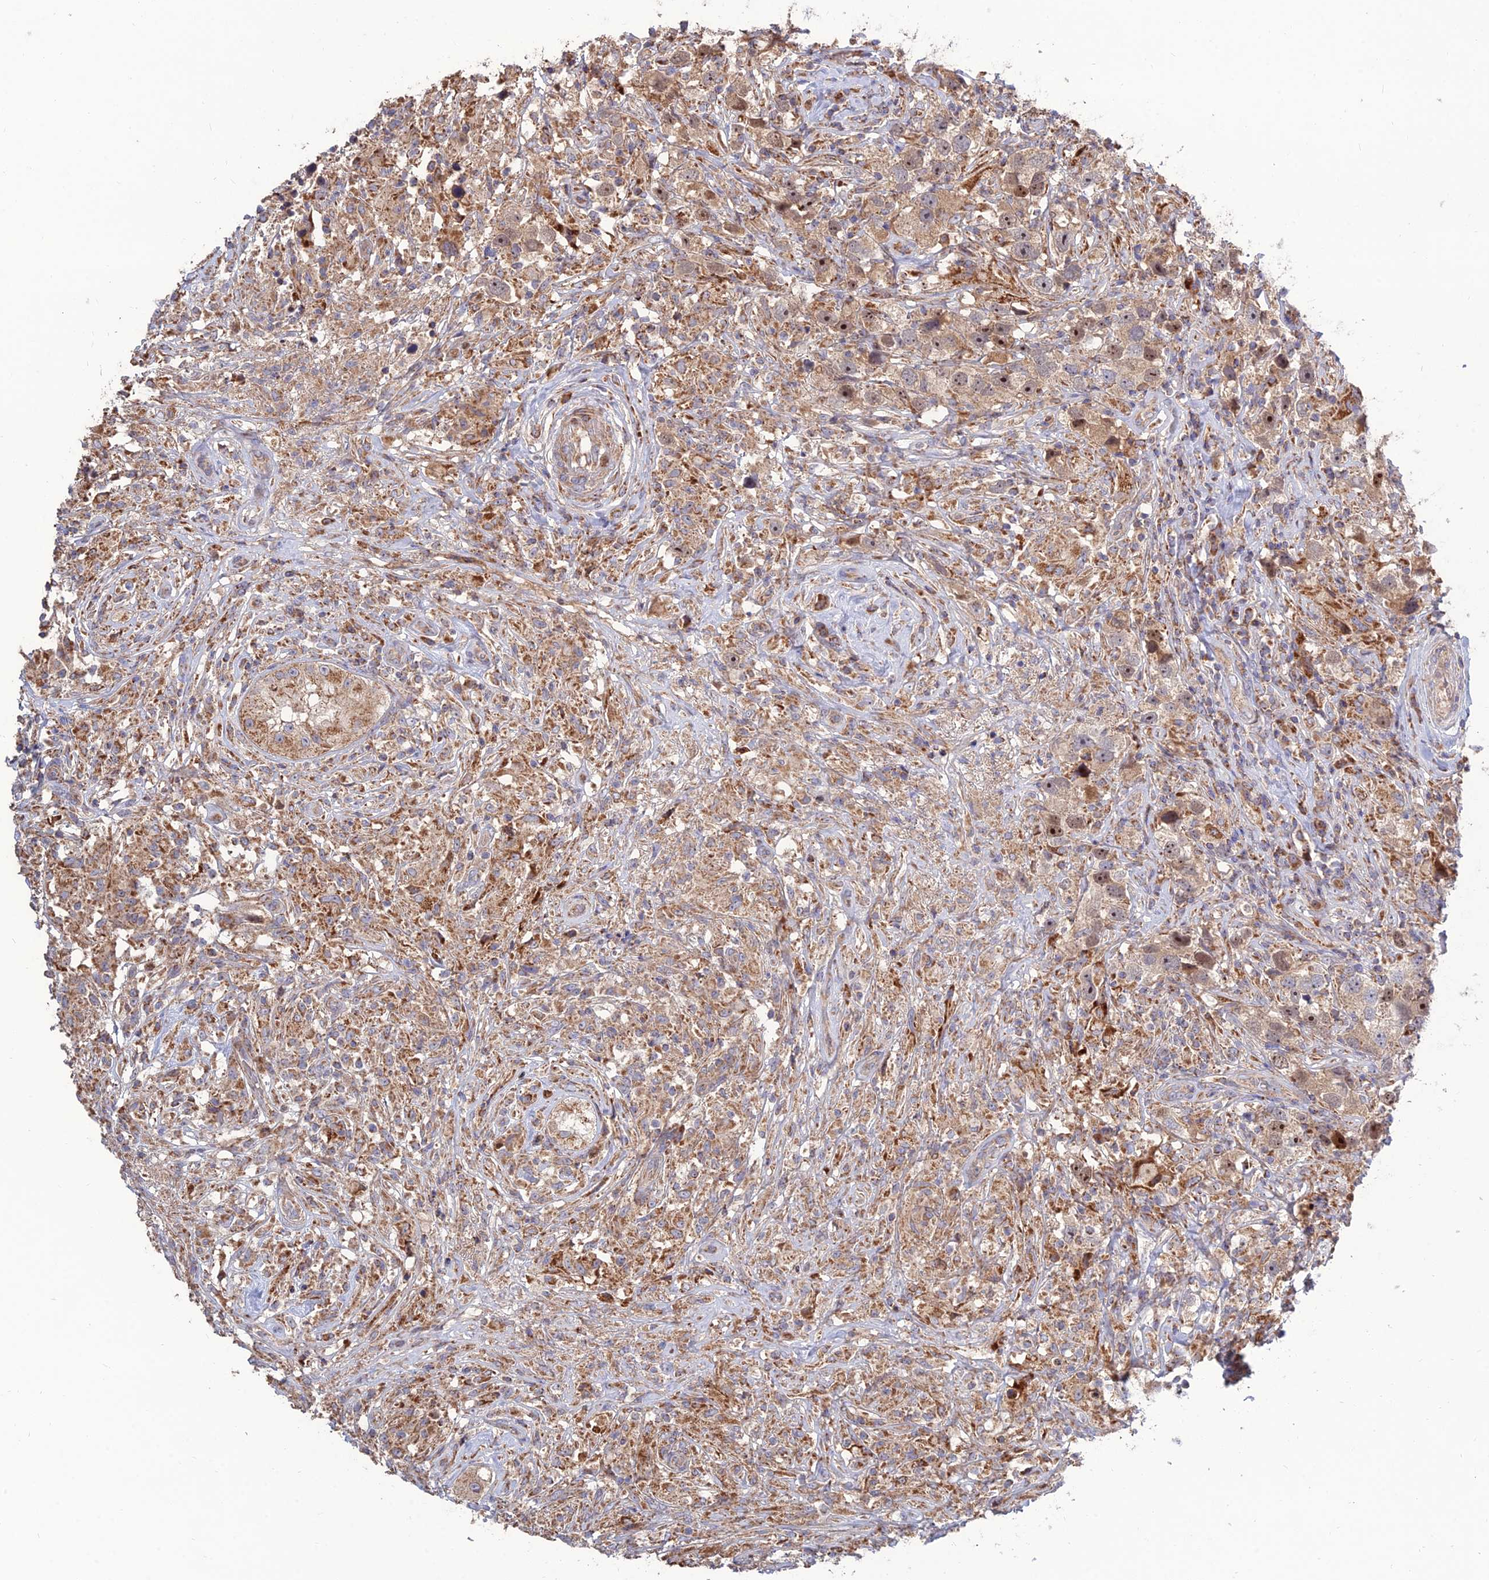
{"staining": {"intensity": "moderate", "quantity": "<25%", "location": "cytoplasmic/membranous,nuclear"}, "tissue": "testis cancer", "cell_type": "Tumor cells", "image_type": "cancer", "snomed": [{"axis": "morphology", "description": "Seminoma, NOS"}, {"axis": "topography", "description": "Testis"}], "caption": "A high-resolution micrograph shows immunohistochemistry (IHC) staining of testis cancer, which reveals moderate cytoplasmic/membranous and nuclear positivity in about <25% of tumor cells.", "gene": "RIC8B", "patient": {"sex": "male", "age": 49}}